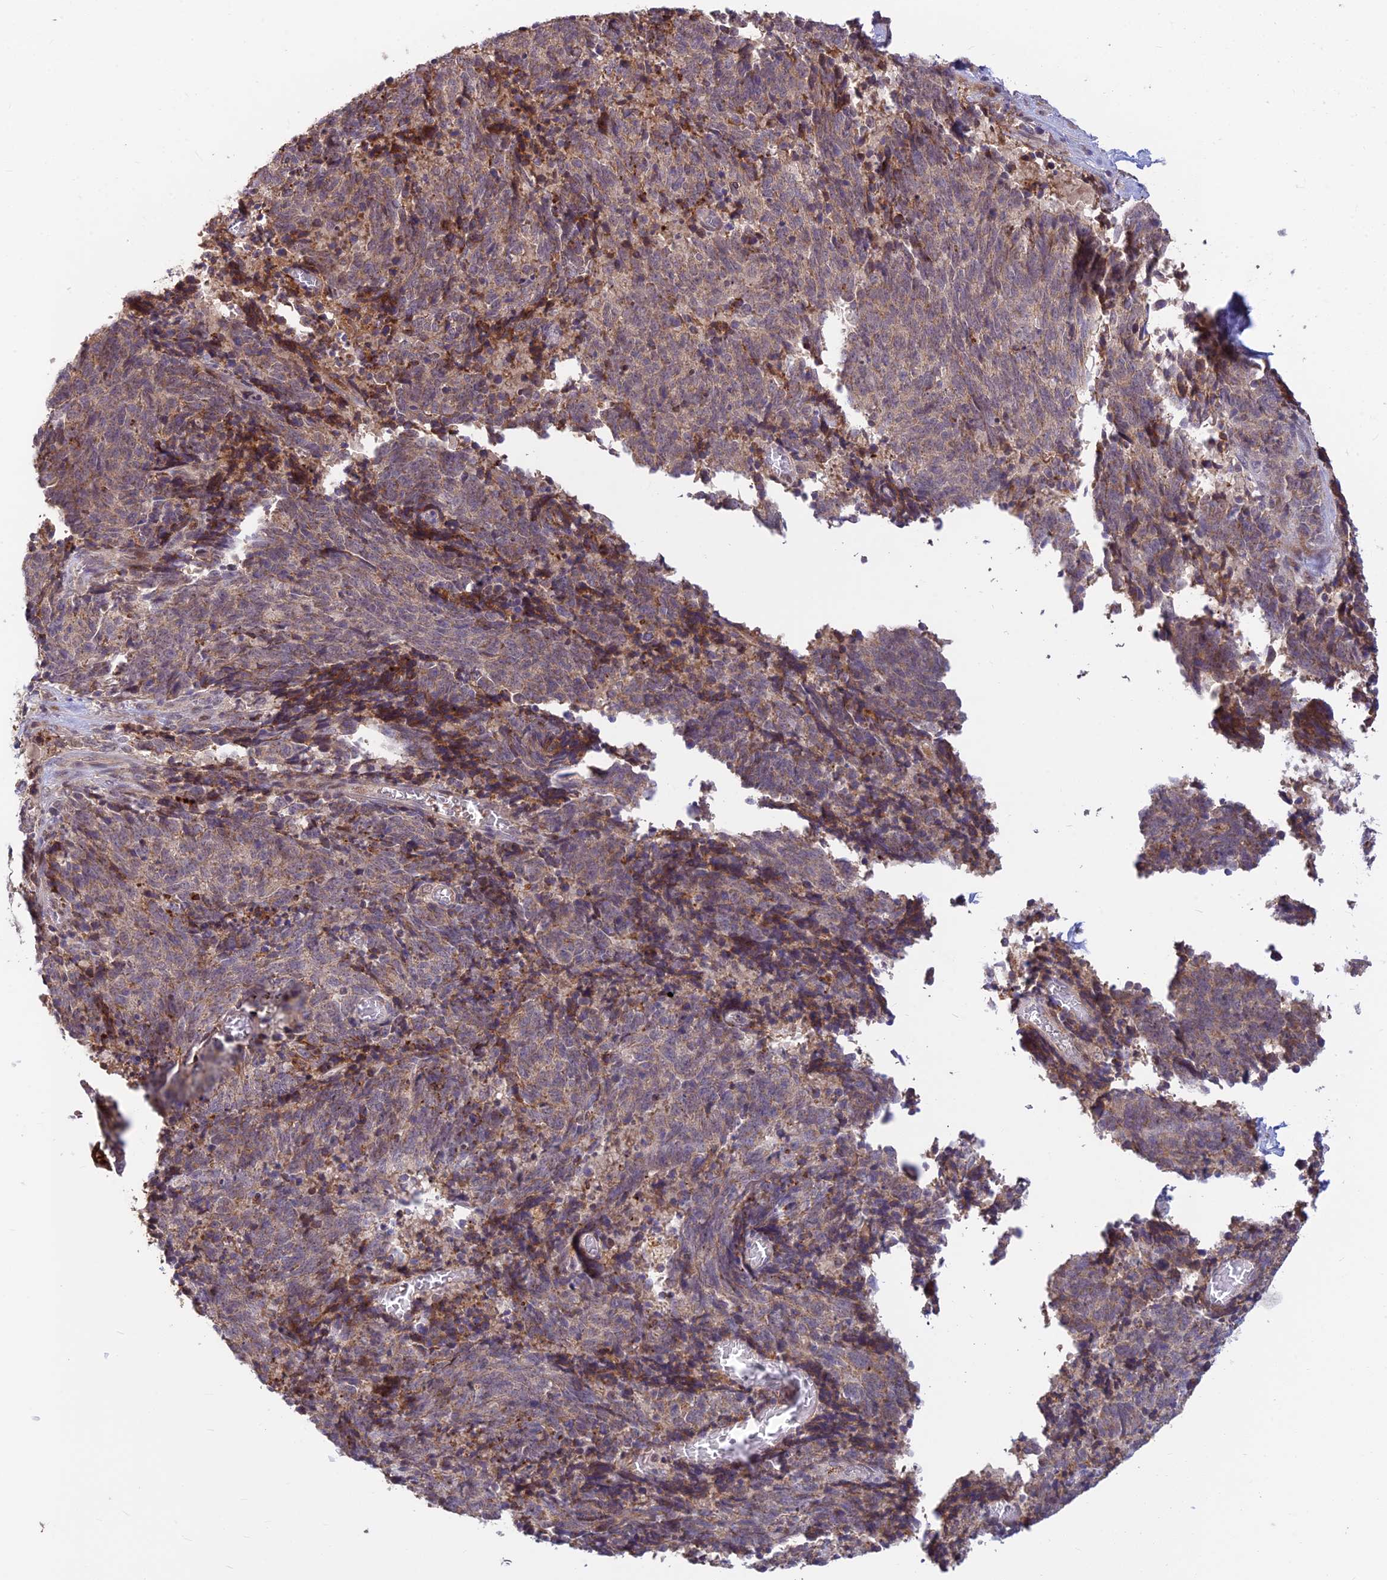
{"staining": {"intensity": "weak", "quantity": "<25%", "location": "cytoplasmic/membranous"}, "tissue": "cervical cancer", "cell_type": "Tumor cells", "image_type": "cancer", "snomed": [{"axis": "morphology", "description": "Squamous cell carcinoma, NOS"}, {"axis": "topography", "description": "Cervix"}], "caption": "Immunohistochemistry (IHC) micrograph of squamous cell carcinoma (cervical) stained for a protein (brown), which reveals no staining in tumor cells.", "gene": "ASPDH", "patient": {"sex": "female", "age": 29}}